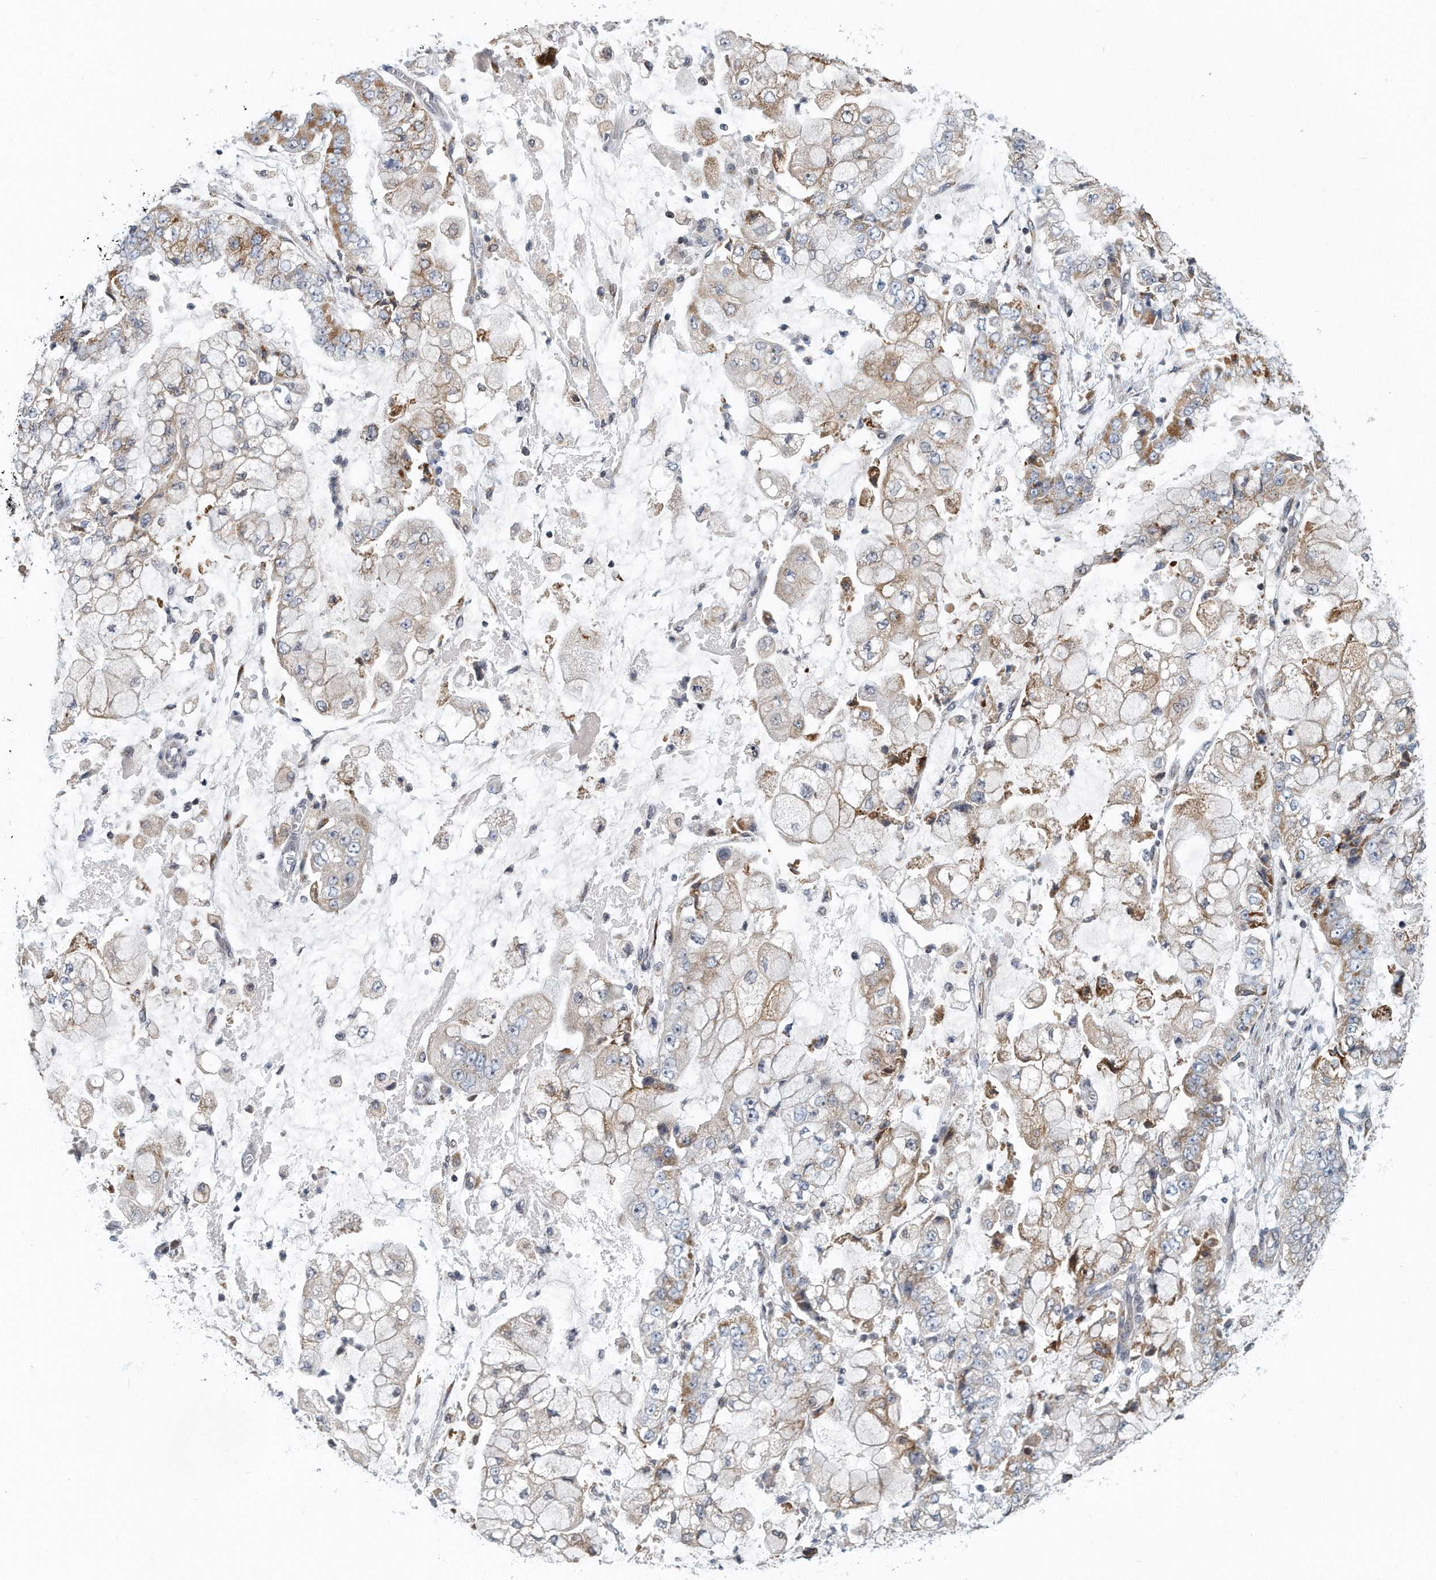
{"staining": {"intensity": "moderate", "quantity": "25%-75%", "location": "cytoplasmic/membranous"}, "tissue": "stomach cancer", "cell_type": "Tumor cells", "image_type": "cancer", "snomed": [{"axis": "morphology", "description": "Adenocarcinoma, NOS"}, {"axis": "topography", "description": "Stomach"}], "caption": "A photomicrograph showing moderate cytoplasmic/membranous expression in about 25%-75% of tumor cells in stomach adenocarcinoma, as visualized by brown immunohistochemical staining.", "gene": "VLDLR", "patient": {"sex": "male", "age": 76}}